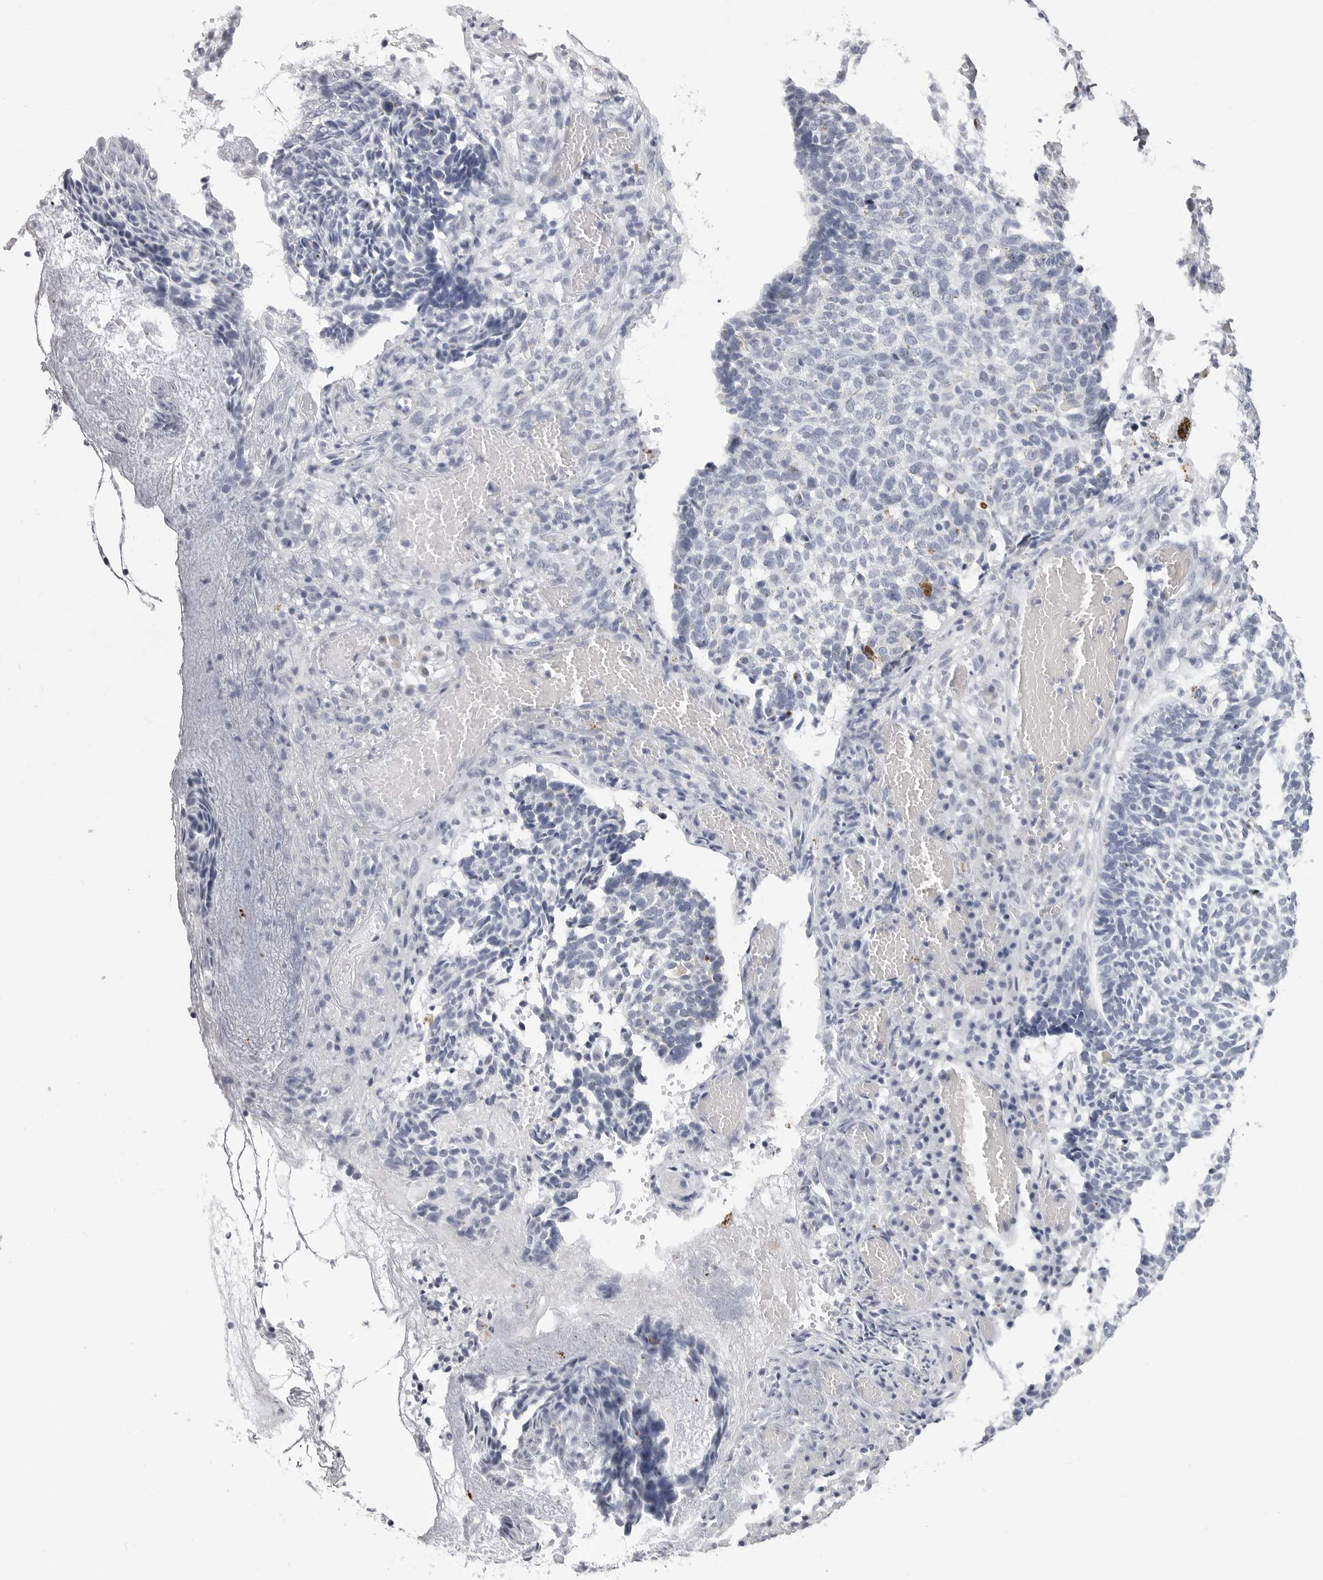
{"staining": {"intensity": "negative", "quantity": "none", "location": "none"}, "tissue": "skin cancer", "cell_type": "Tumor cells", "image_type": "cancer", "snomed": [{"axis": "morphology", "description": "Basal cell carcinoma"}, {"axis": "topography", "description": "Skin"}], "caption": "IHC of human skin cancer reveals no expression in tumor cells.", "gene": "LGALS4", "patient": {"sex": "male", "age": 85}}